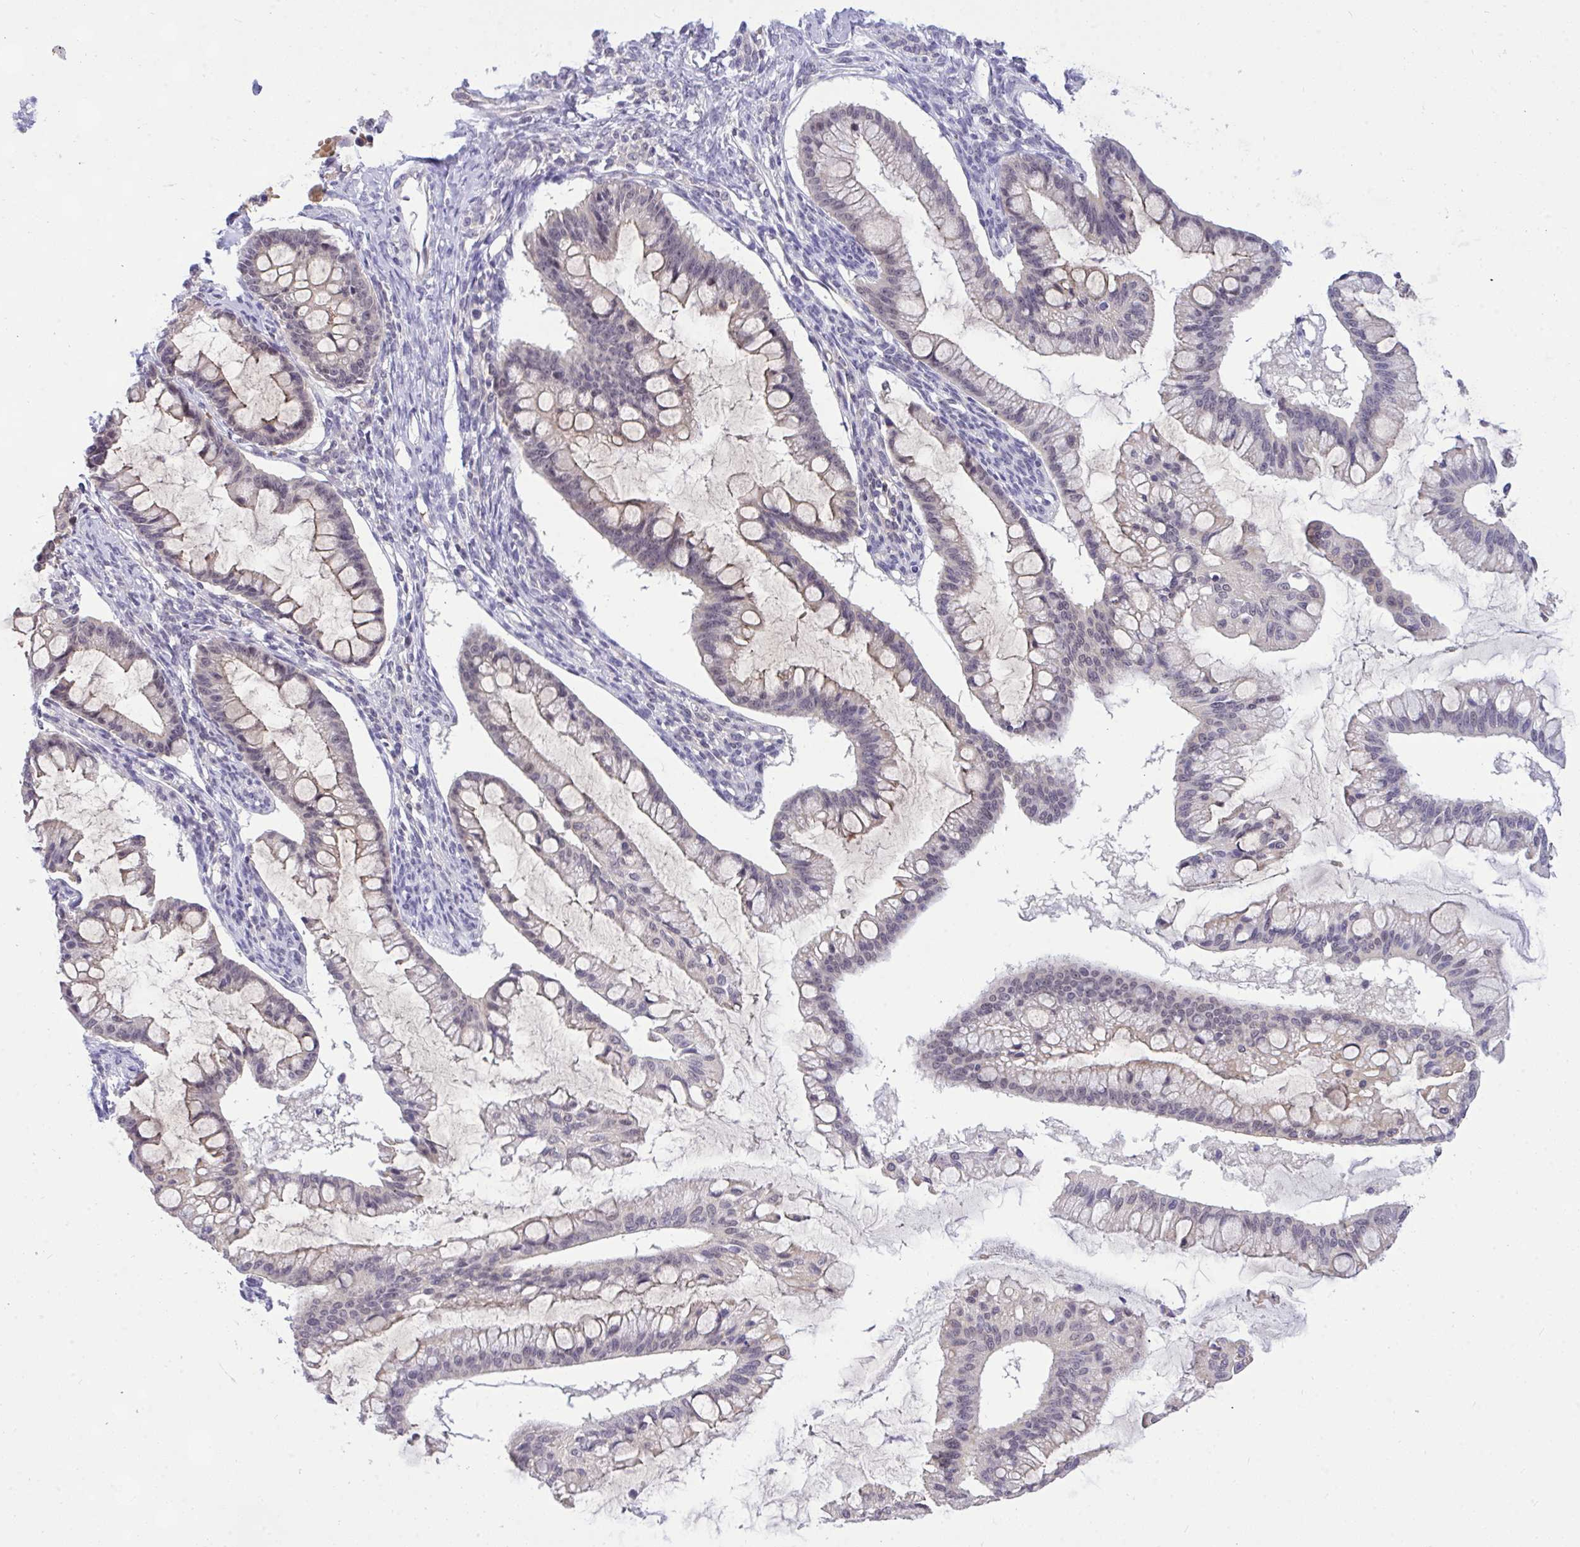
{"staining": {"intensity": "negative", "quantity": "none", "location": "none"}, "tissue": "ovarian cancer", "cell_type": "Tumor cells", "image_type": "cancer", "snomed": [{"axis": "morphology", "description": "Cystadenocarcinoma, mucinous, NOS"}, {"axis": "topography", "description": "Ovary"}], "caption": "An image of ovarian cancer stained for a protein exhibits no brown staining in tumor cells.", "gene": "PPP1CA", "patient": {"sex": "female", "age": 73}}